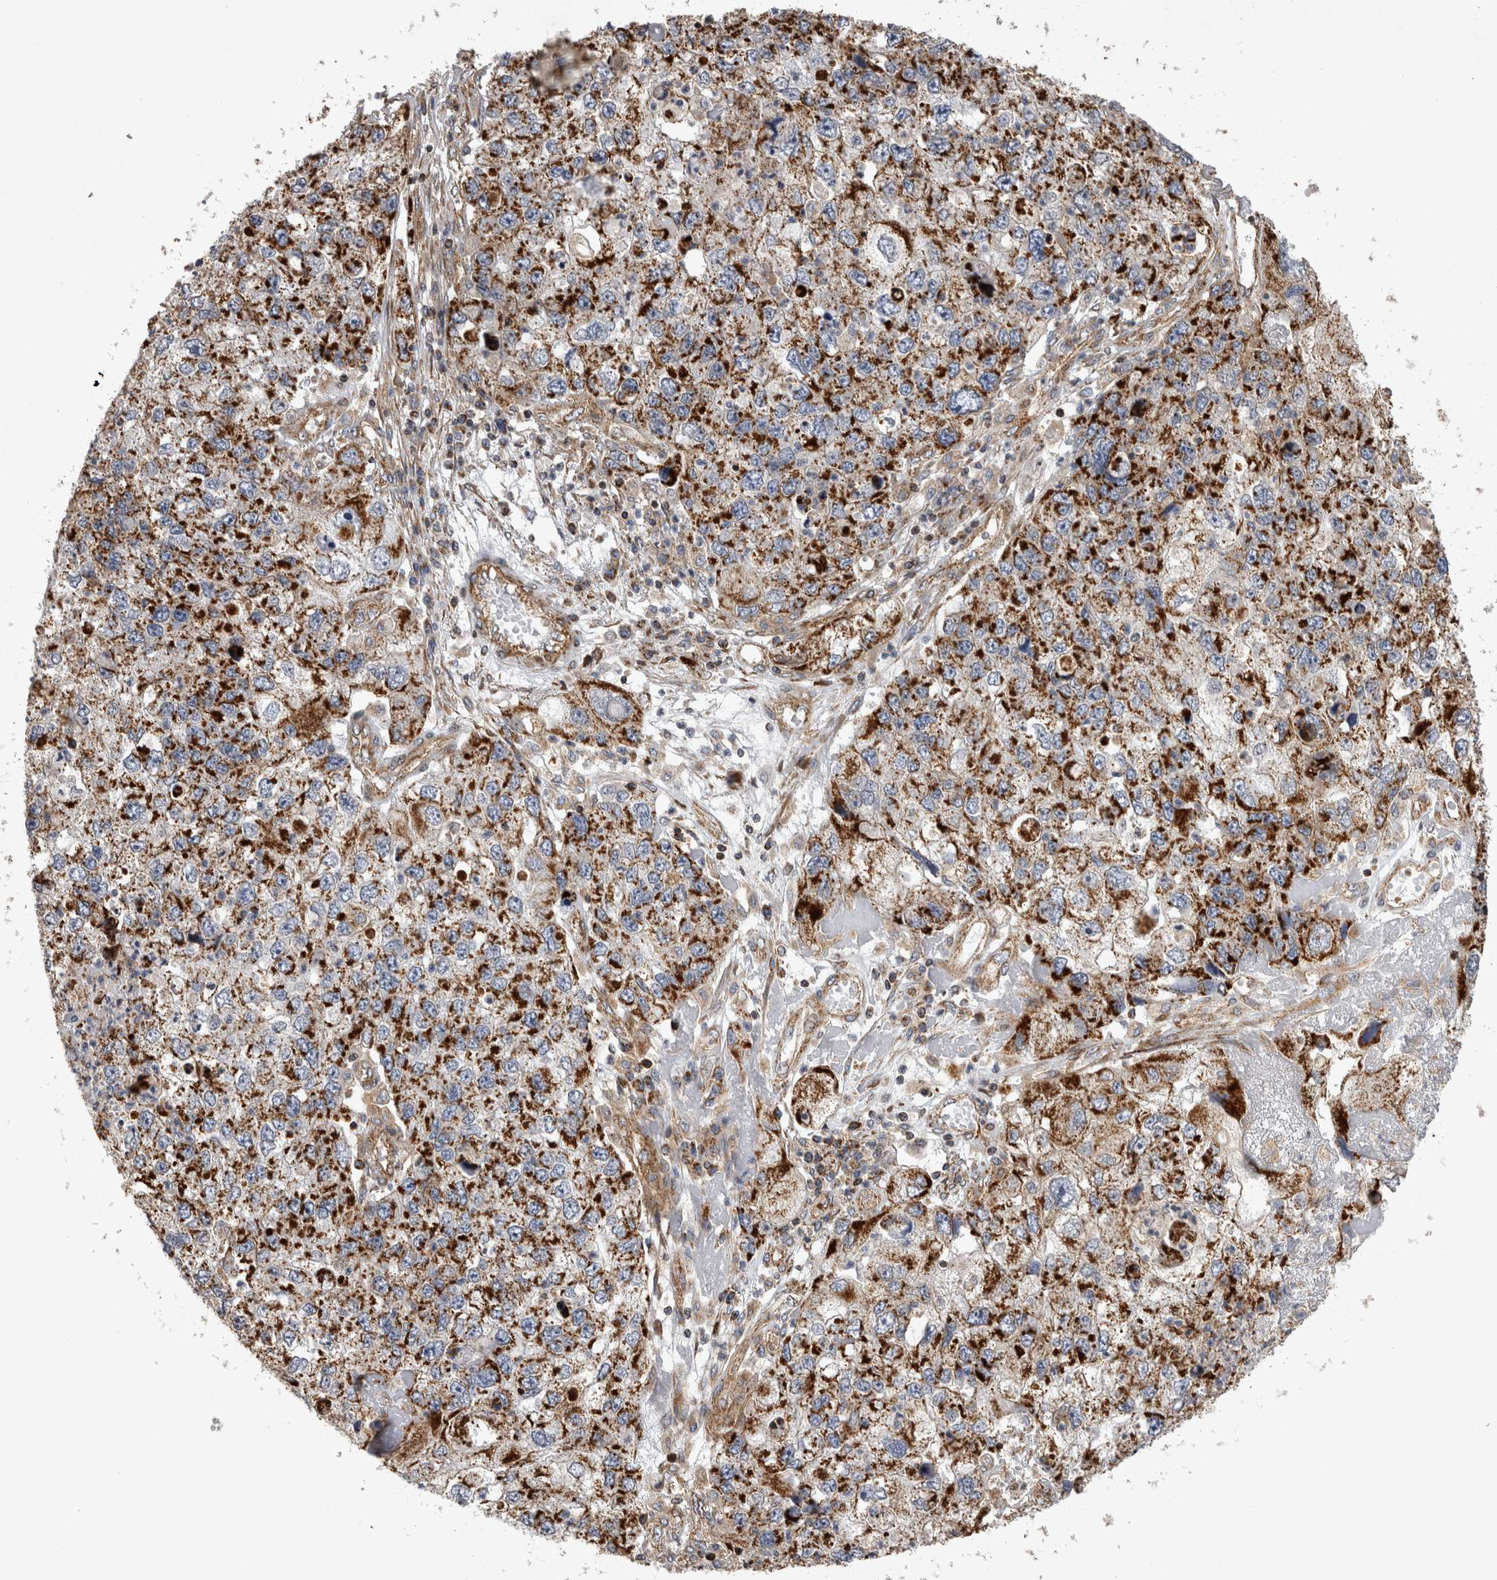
{"staining": {"intensity": "strong", "quantity": ">75%", "location": "cytoplasmic/membranous"}, "tissue": "endometrial cancer", "cell_type": "Tumor cells", "image_type": "cancer", "snomed": [{"axis": "morphology", "description": "Adenocarcinoma, NOS"}, {"axis": "topography", "description": "Endometrium"}], "caption": "Protein expression analysis of endometrial cancer demonstrates strong cytoplasmic/membranous expression in approximately >75% of tumor cells.", "gene": "TSPOAP1", "patient": {"sex": "female", "age": 49}}